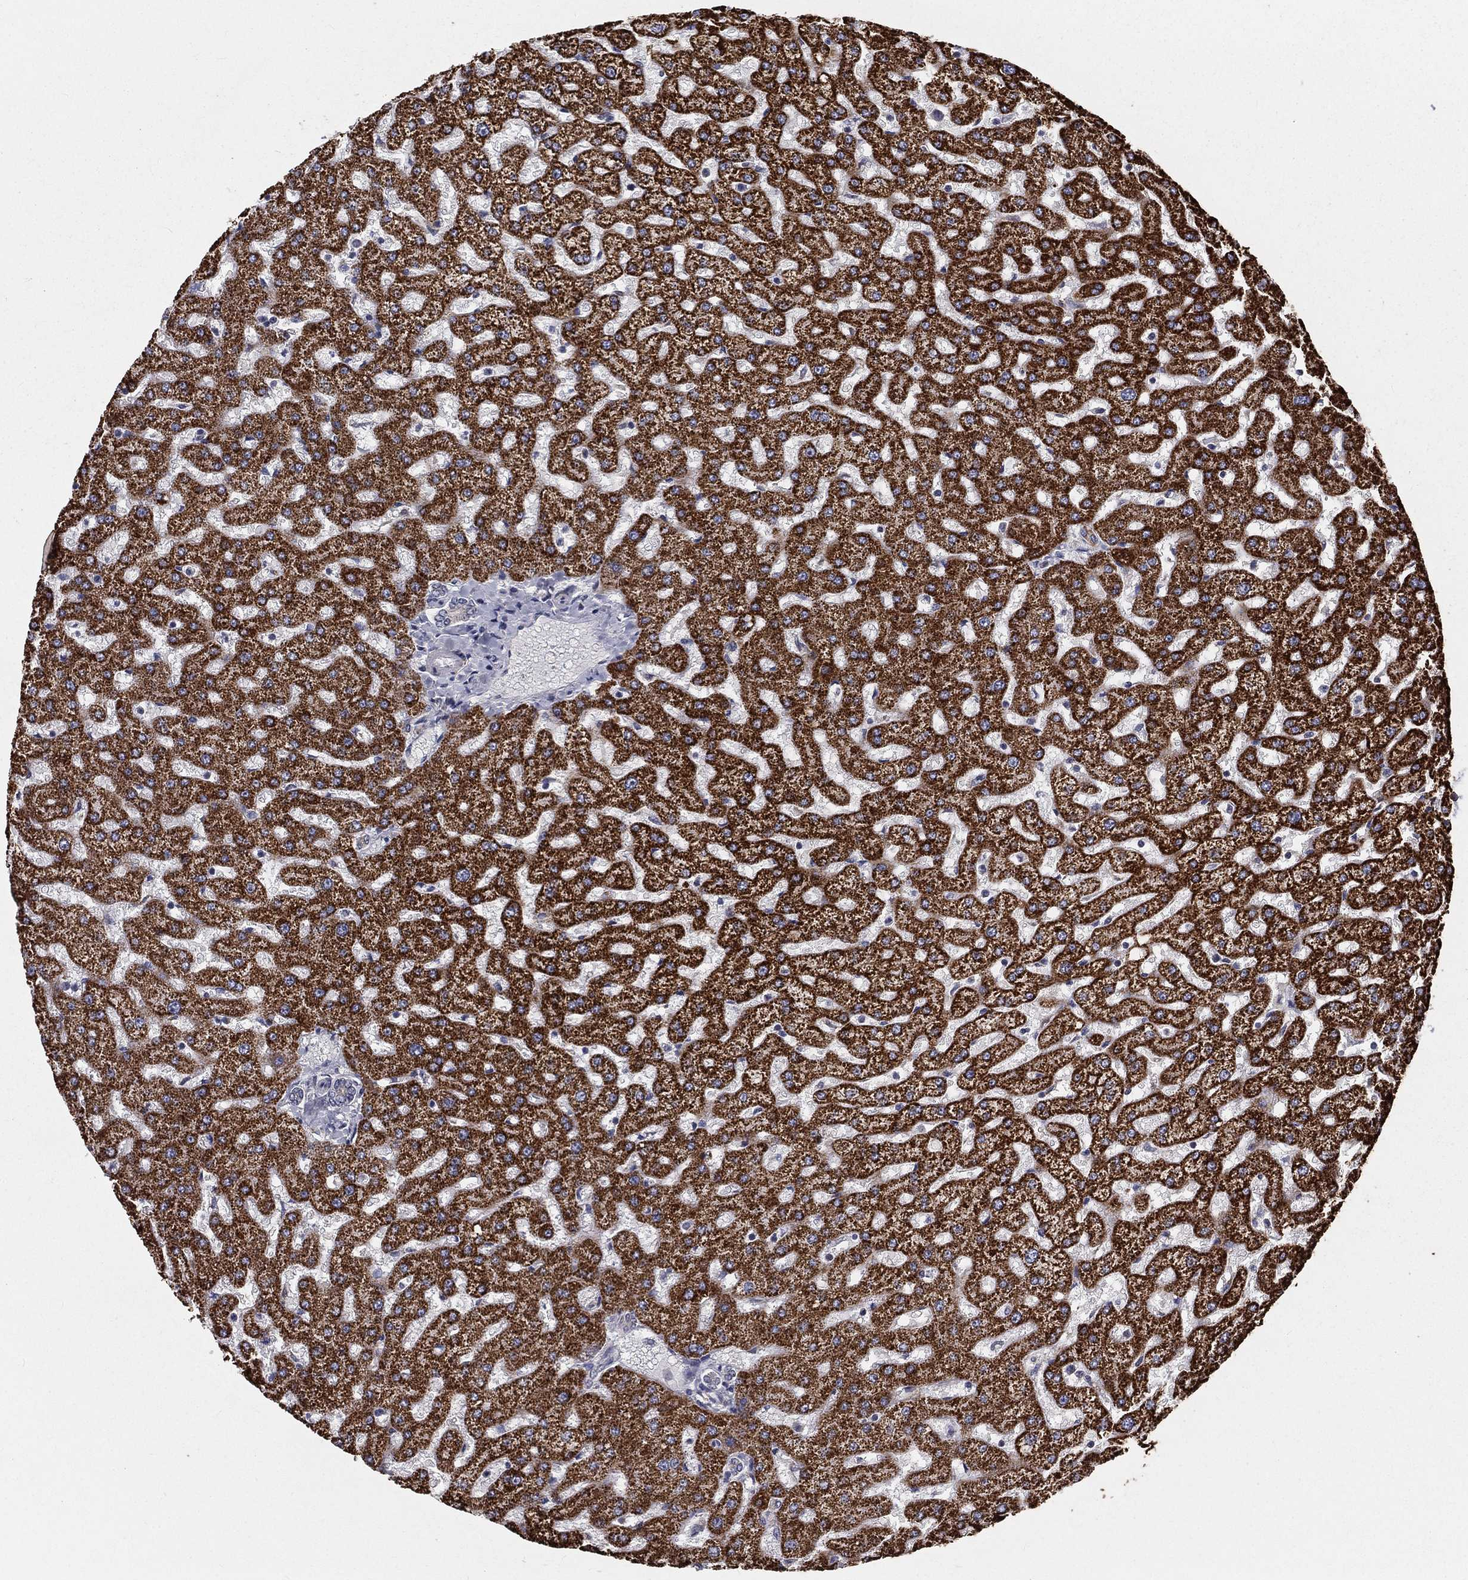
{"staining": {"intensity": "negative", "quantity": "none", "location": "none"}, "tissue": "liver", "cell_type": "Cholangiocytes", "image_type": "normal", "snomed": [{"axis": "morphology", "description": "Normal tissue, NOS"}, {"axis": "topography", "description": "Liver"}], "caption": "A micrograph of liver stained for a protein displays no brown staining in cholangiocytes. Nuclei are stained in blue.", "gene": "HADH", "patient": {"sex": "female", "age": 50}}